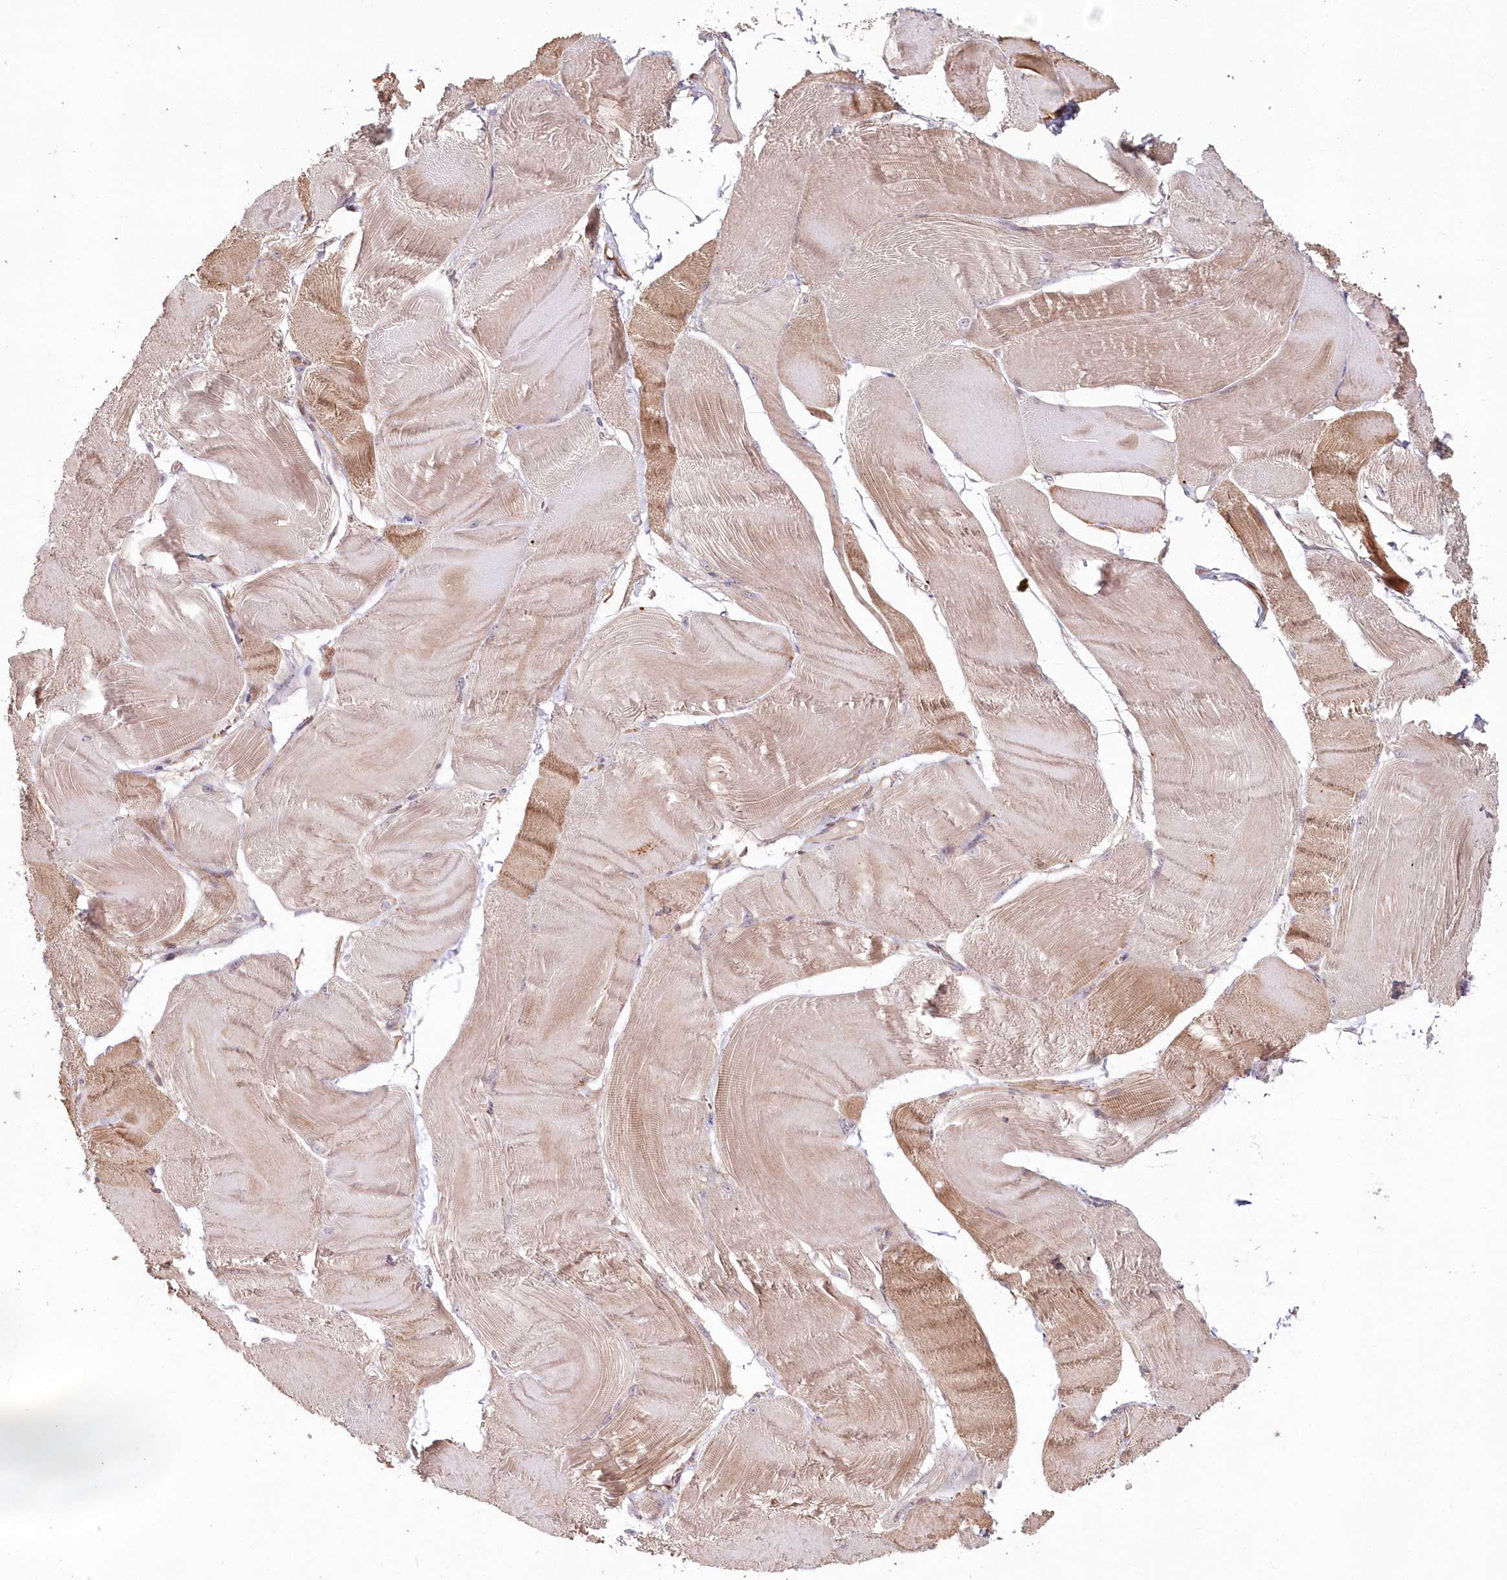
{"staining": {"intensity": "moderate", "quantity": "25%-75%", "location": "cytoplasmic/membranous"}, "tissue": "skeletal muscle", "cell_type": "Myocytes", "image_type": "normal", "snomed": [{"axis": "morphology", "description": "Normal tissue, NOS"}, {"axis": "morphology", "description": "Basal cell carcinoma"}, {"axis": "topography", "description": "Skeletal muscle"}], "caption": "DAB immunohistochemical staining of unremarkable skeletal muscle shows moderate cytoplasmic/membranous protein expression in approximately 25%-75% of myocytes.", "gene": "HYCC2", "patient": {"sex": "female", "age": 64}}